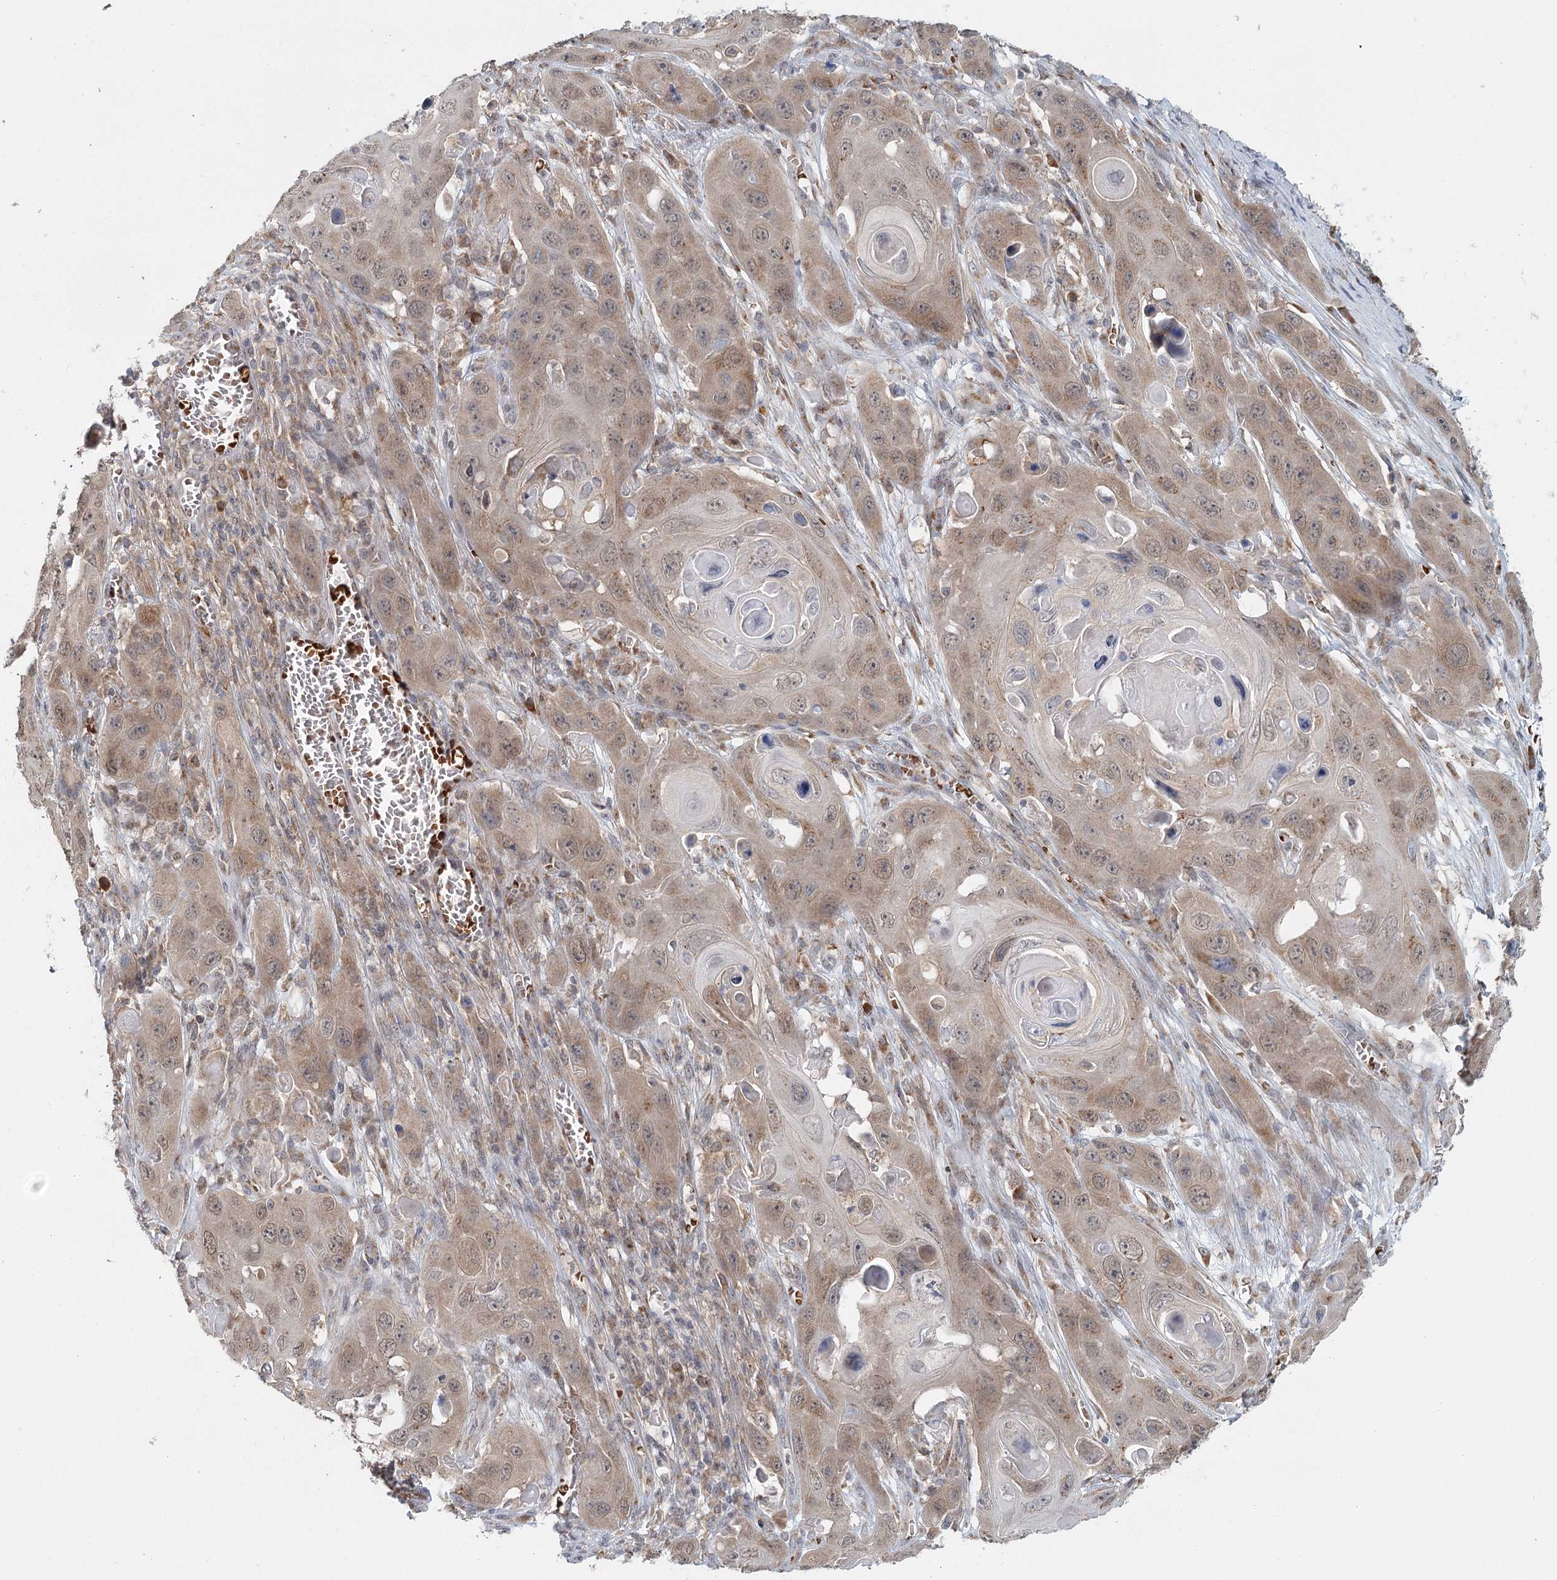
{"staining": {"intensity": "weak", "quantity": ">75%", "location": "cytoplasmic/membranous"}, "tissue": "skin cancer", "cell_type": "Tumor cells", "image_type": "cancer", "snomed": [{"axis": "morphology", "description": "Squamous cell carcinoma, NOS"}, {"axis": "topography", "description": "Skin"}], "caption": "Immunohistochemical staining of skin squamous cell carcinoma demonstrates low levels of weak cytoplasmic/membranous protein expression in approximately >75% of tumor cells. The protein of interest is stained brown, and the nuclei are stained in blue (DAB (3,3'-diaminobenzidine) IHC with brightfield microscopy, high magnification).", "gene": "ADK", "patient": {"sex": "male", "age": 55}}